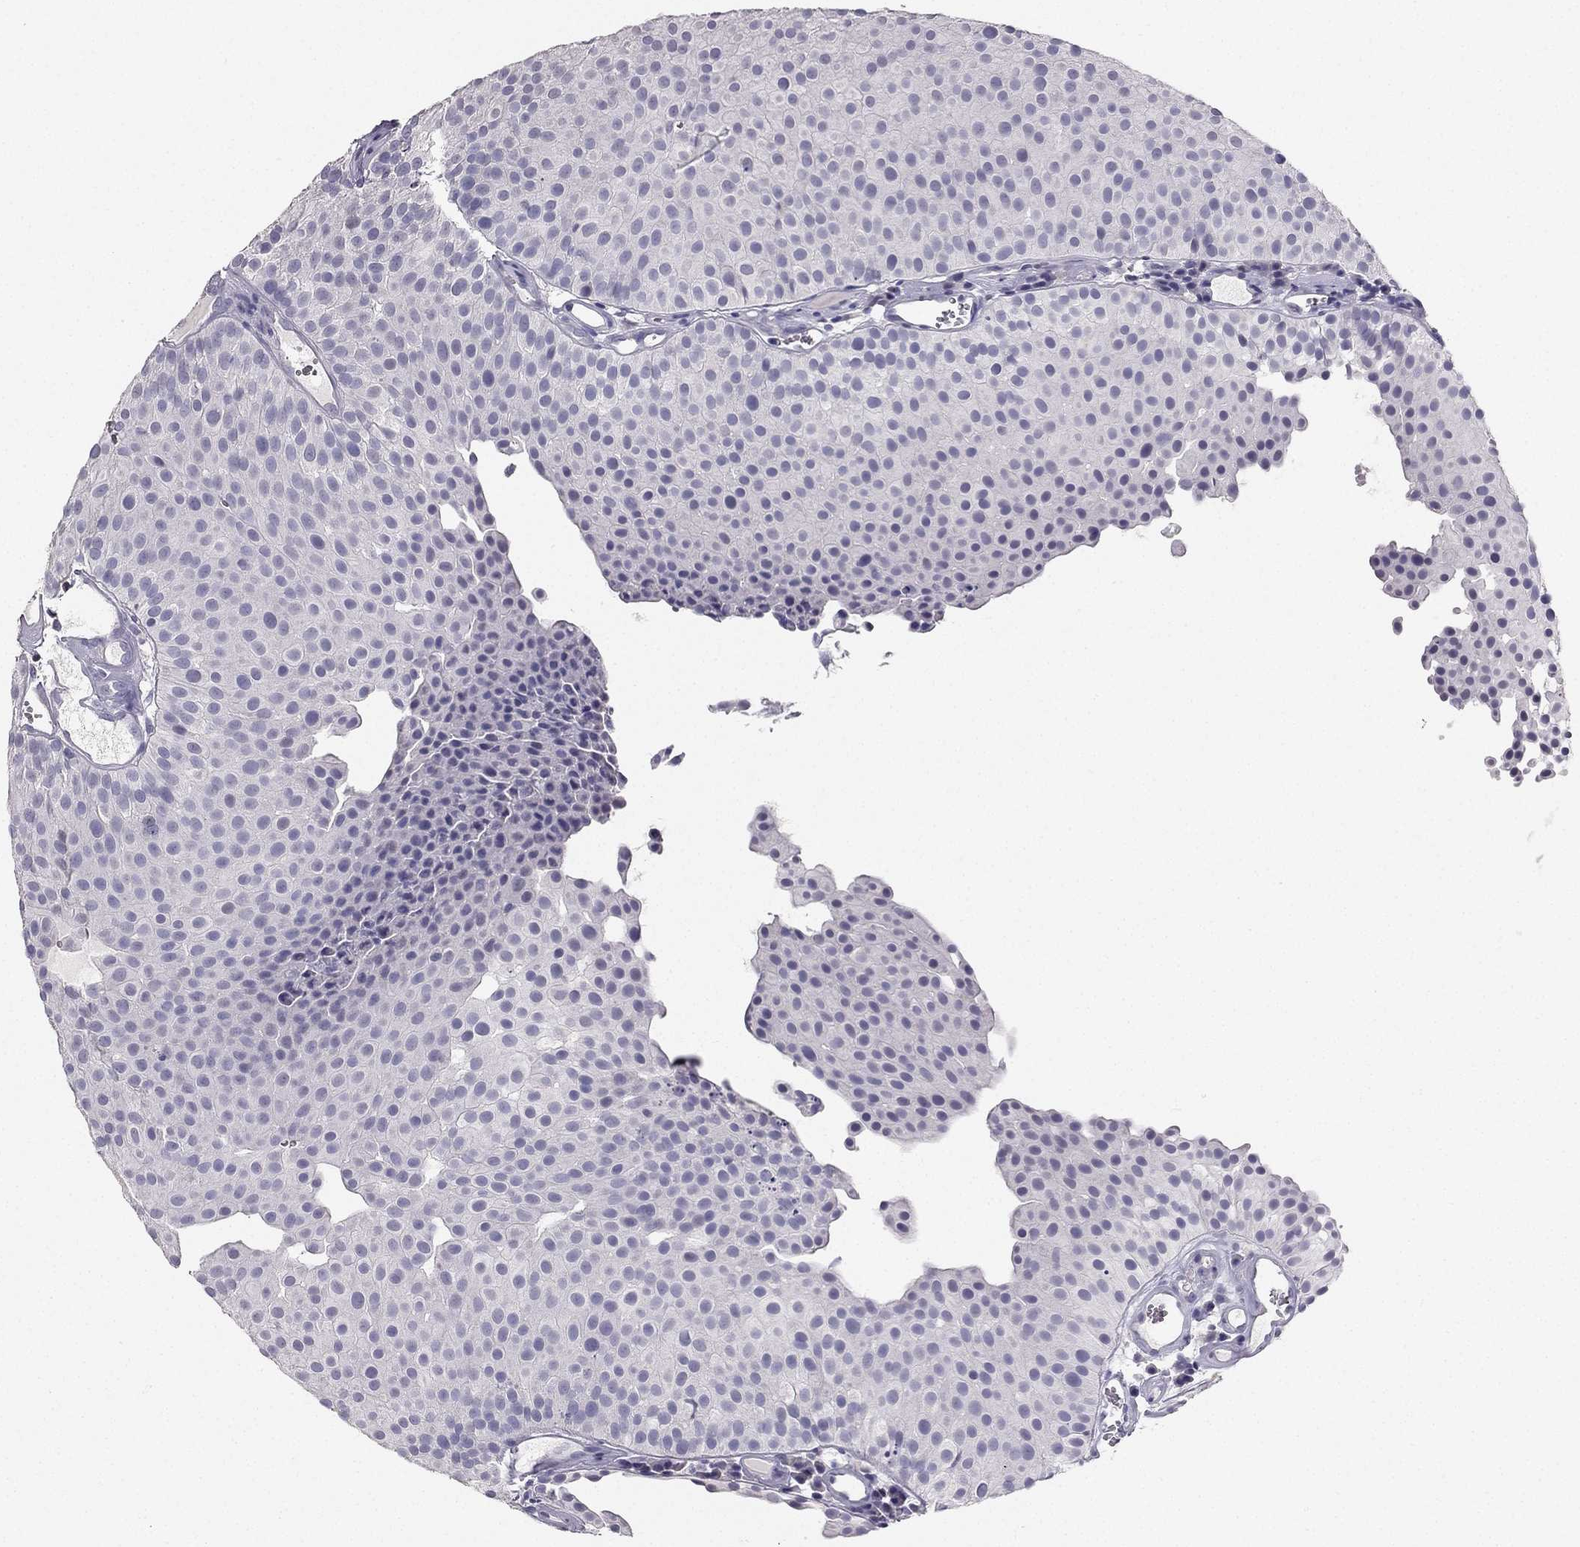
{"staining": {"intensity": "negative", "quantity": "none", "location": "none"}, "tissue": "urothelial cancer", "cell_type": "Tumor cells", "image_type": "cancer", "snomed": [{"axis": "morphology", "description": "Urothelial carcinoma, Low grade"}, {"axis": "topography", "description": "Urinary bladder"}], "caption": "Immunohistochemistry (IHC) photomicrograph of urothelial cancer stained for a protein (brown), which shows no staining in tumor cells. (IHC, brightfield microscopy, high magnification).", "gene": "CALB2", "patient": {"sex": "female", "age": 87}}